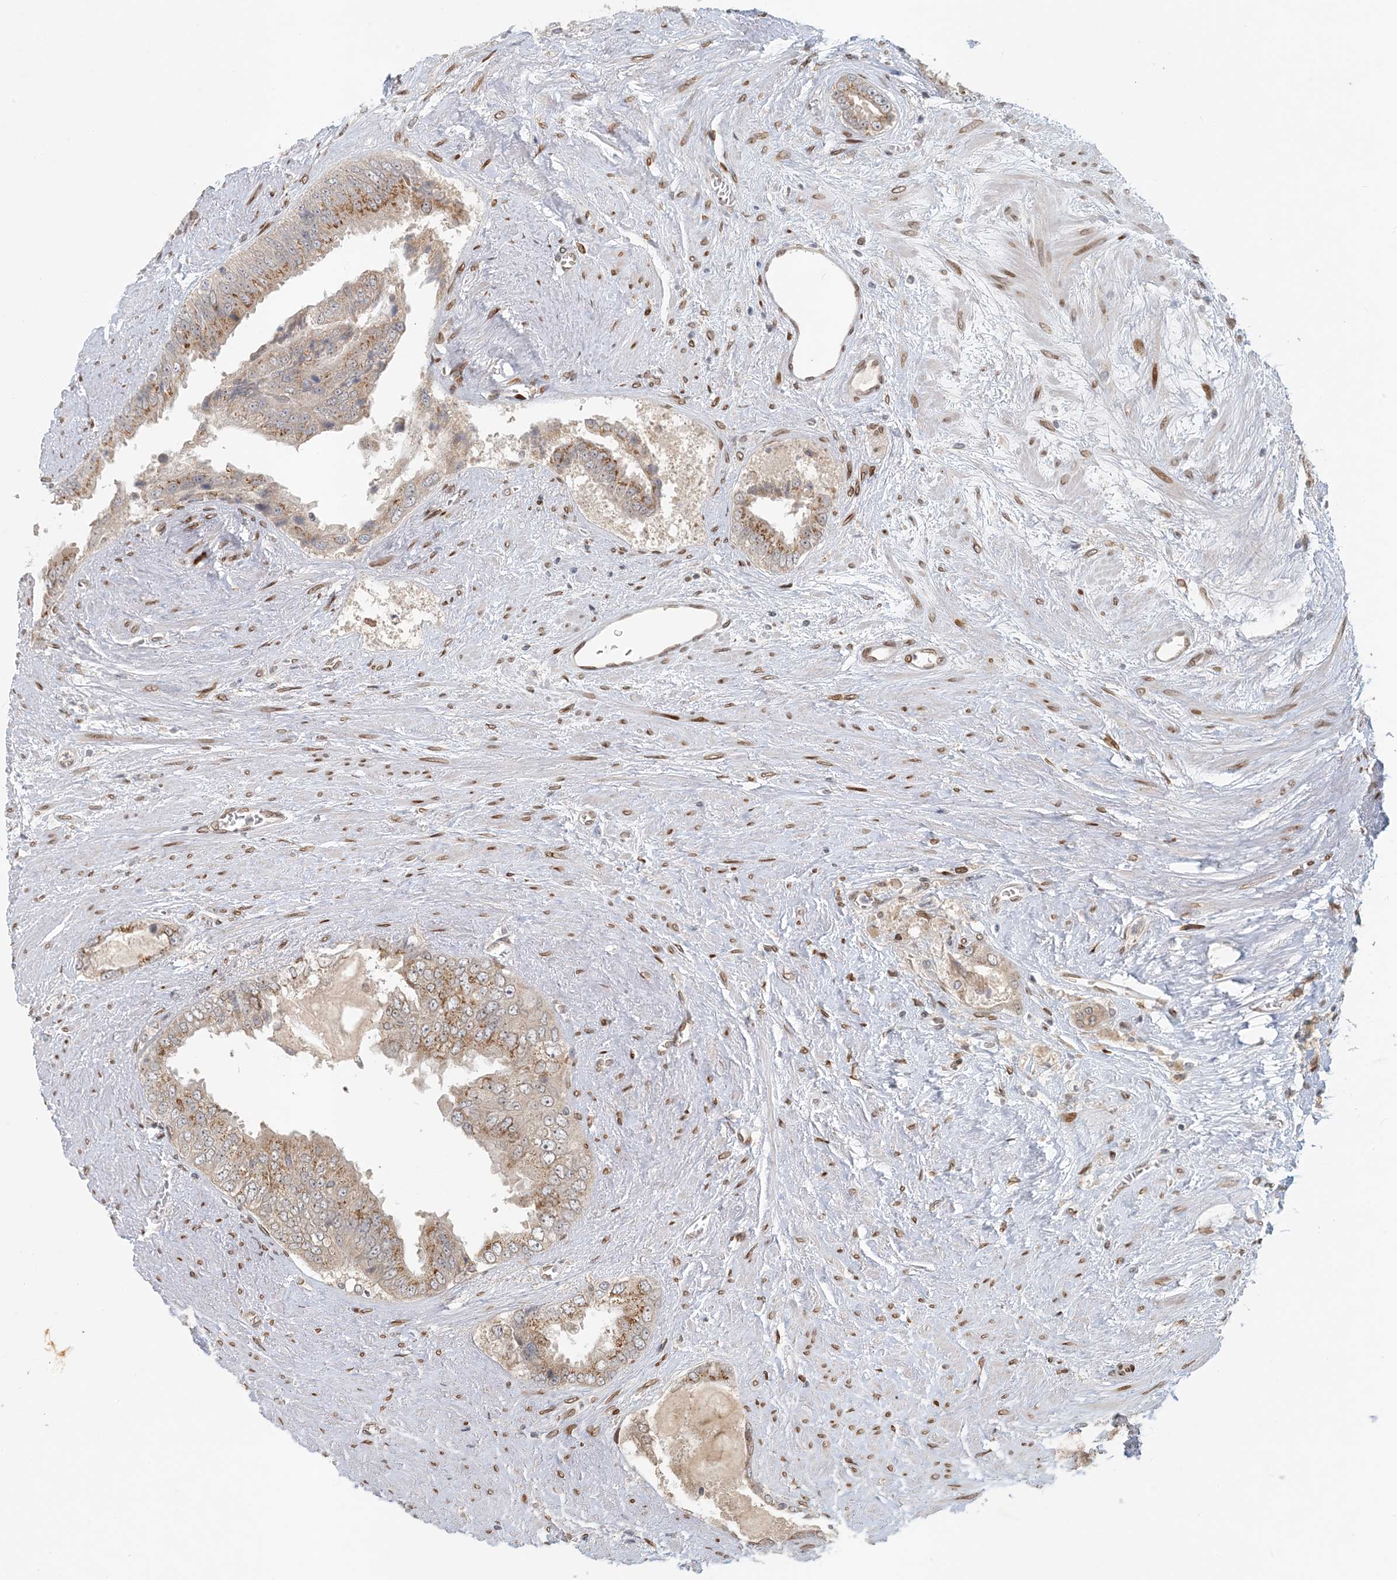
{"staining": {"intensity": "moderate", "quantity": ">75%", "location": "cytoplasmic/membranous"}, "tissue": "prostate cancer", "cell_type": "Tumor cells", "image_type": "cancer", "snomed": [{"axis": "morphology", "description": "Adenocarcinoma, High grade"}, {"axis": "topography", "description": "Prostate"}], "caption": "Tumor cells demonstrate moderate cytoplasmic/membranous positivity in approximately >75% of cells in high-grade adenocarcinoma (prostate).", "gene": "SLC35A2", "patient": {"sex": "male", "age": 58}}